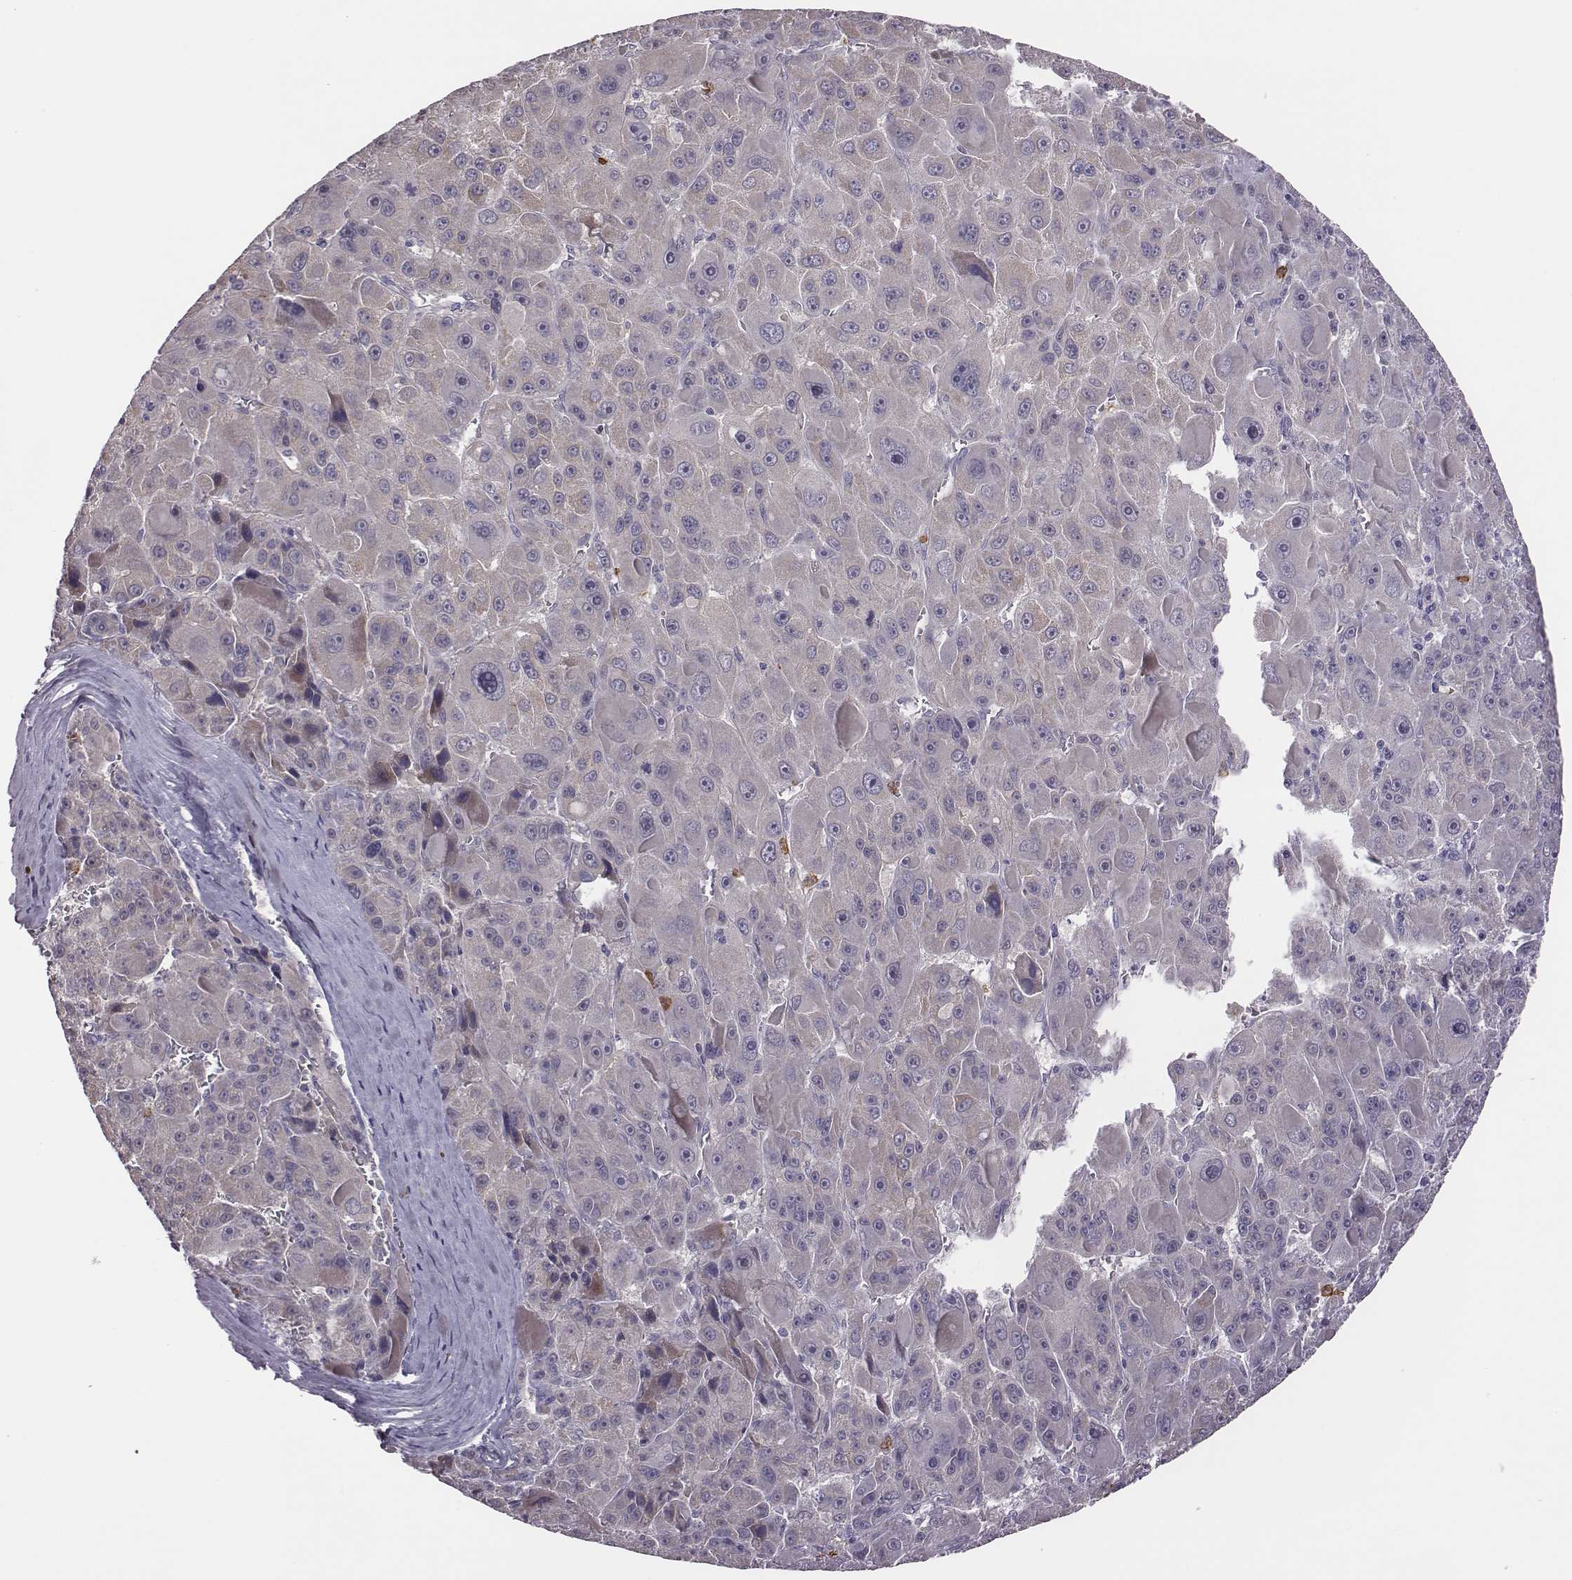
{"staining": {"intensity": "negative", "quantity": "none", "location": "none"}, "tissue": "liver cancer", "cell_type": "Tumor cells", "image_type": "cancer", "snomed": [{"axis": "morphology", "description": "Carcinoma, Hepatocellular, NOS"}, {"axis": "topography", "description": "Liver"}], "caption": "Human liver cancer (hepatocellular carcinoma) stained for a protein using immunohistochemistry (IHC) reveals no staining in tumor cells.", "gene": "KMO", "patient": {"sex": "male", "age": 76}}